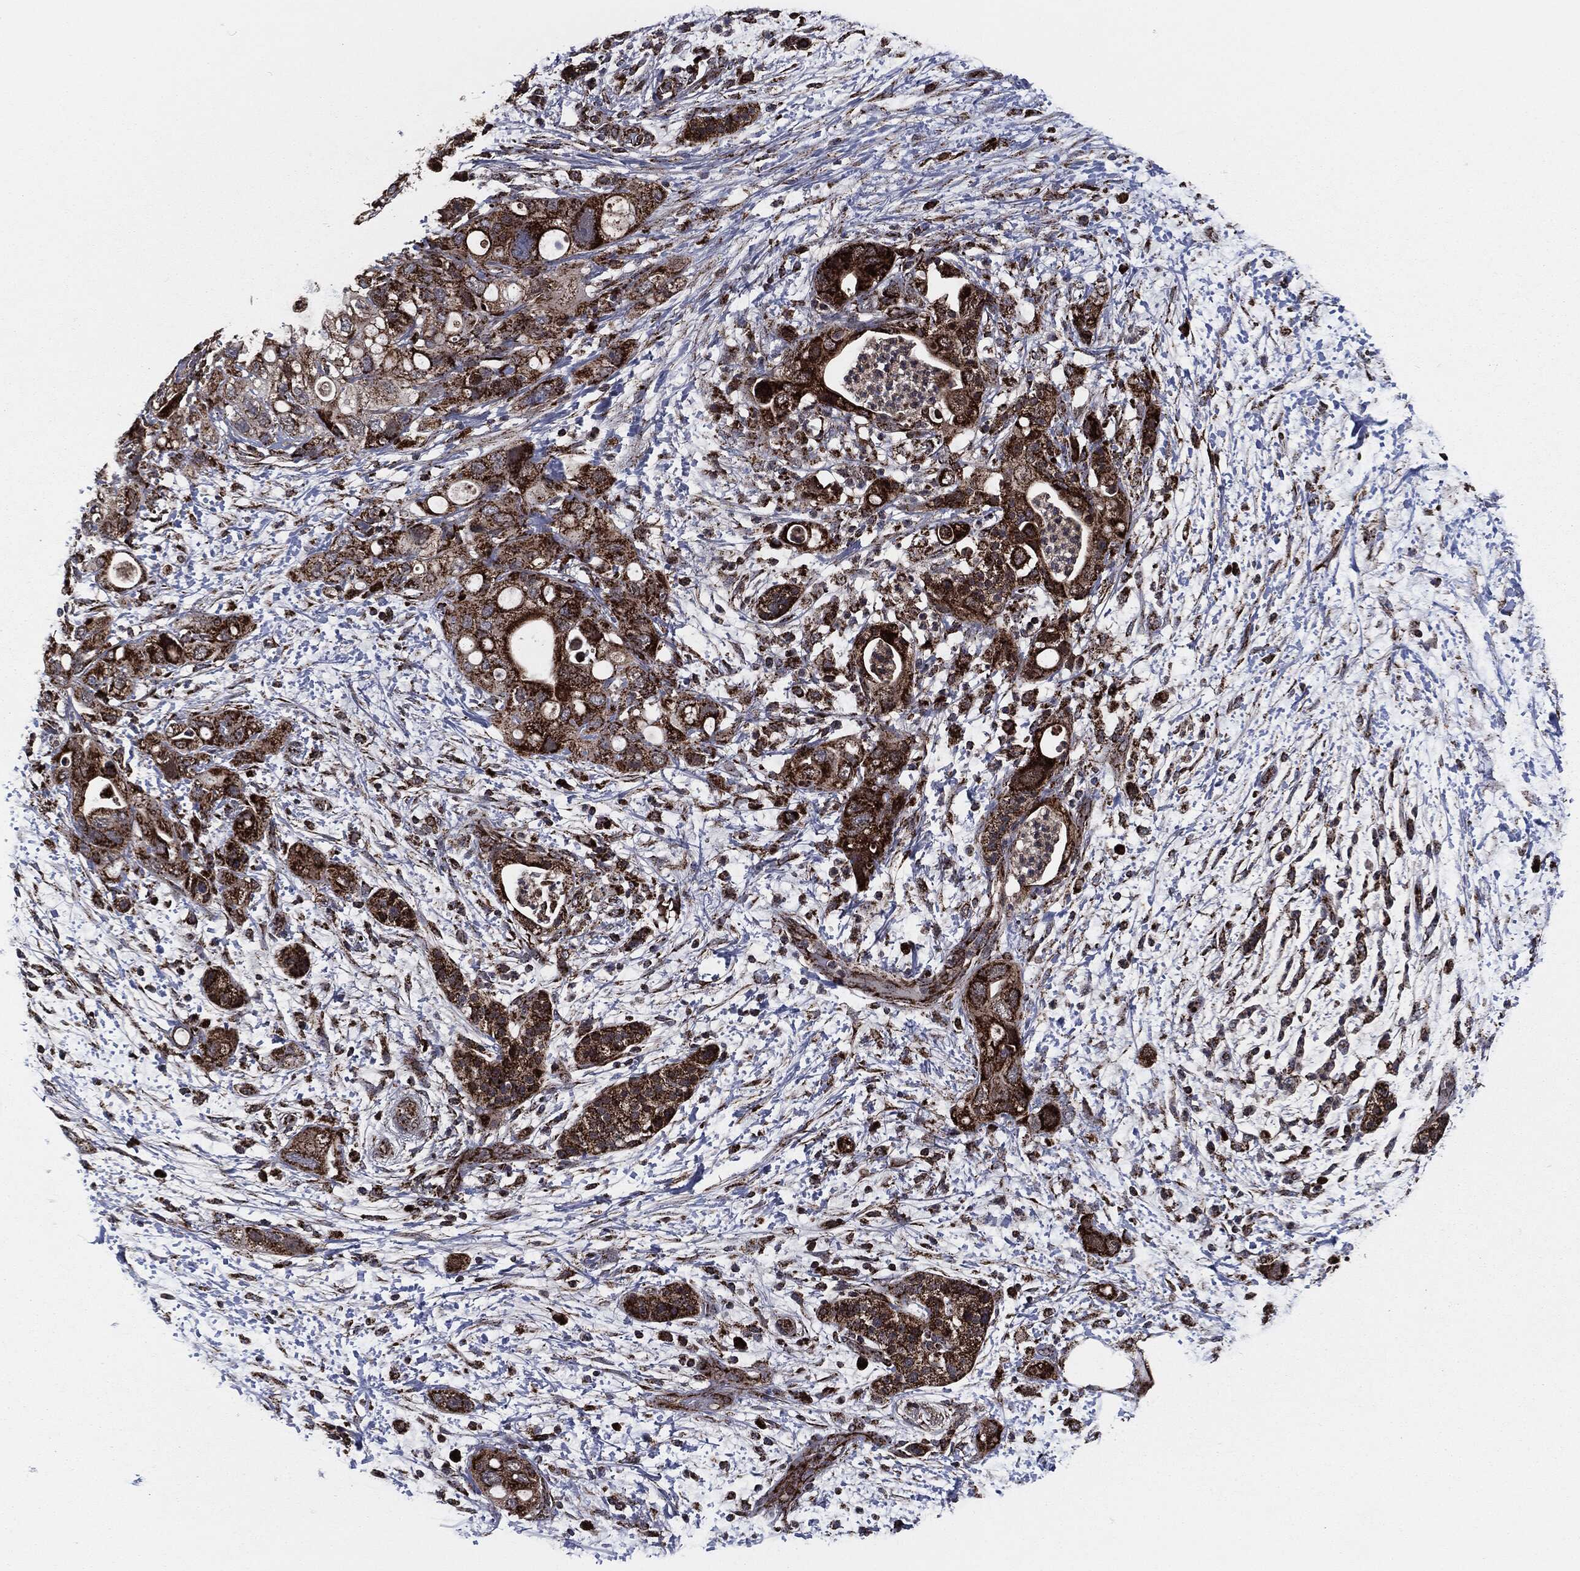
{"staining": {"intensity": "strong", "quantity": ">75%", "location": "cytoplasmic/membranous"}, "tissue": "pancreatic cancer", "cell_type": "Tumor cells", "image_type": "cancer", "snomed": [{"axis": "morphology", "description": "Adenocarcinoma, NOS"}, {"axis": "topography", "description": "Pancreas"}], "caption": "IHC (DAB) staining of human pancreatic cancer (adenocarcinoma) demonstrates strong cytoplasmic/membranous protein positivity in approximately >75% of tumor cells. (DAB = brown stain, brightfield microscopy at high magnification).", "gene": "FH", "patient": {"sex": "female", "age": 72}}